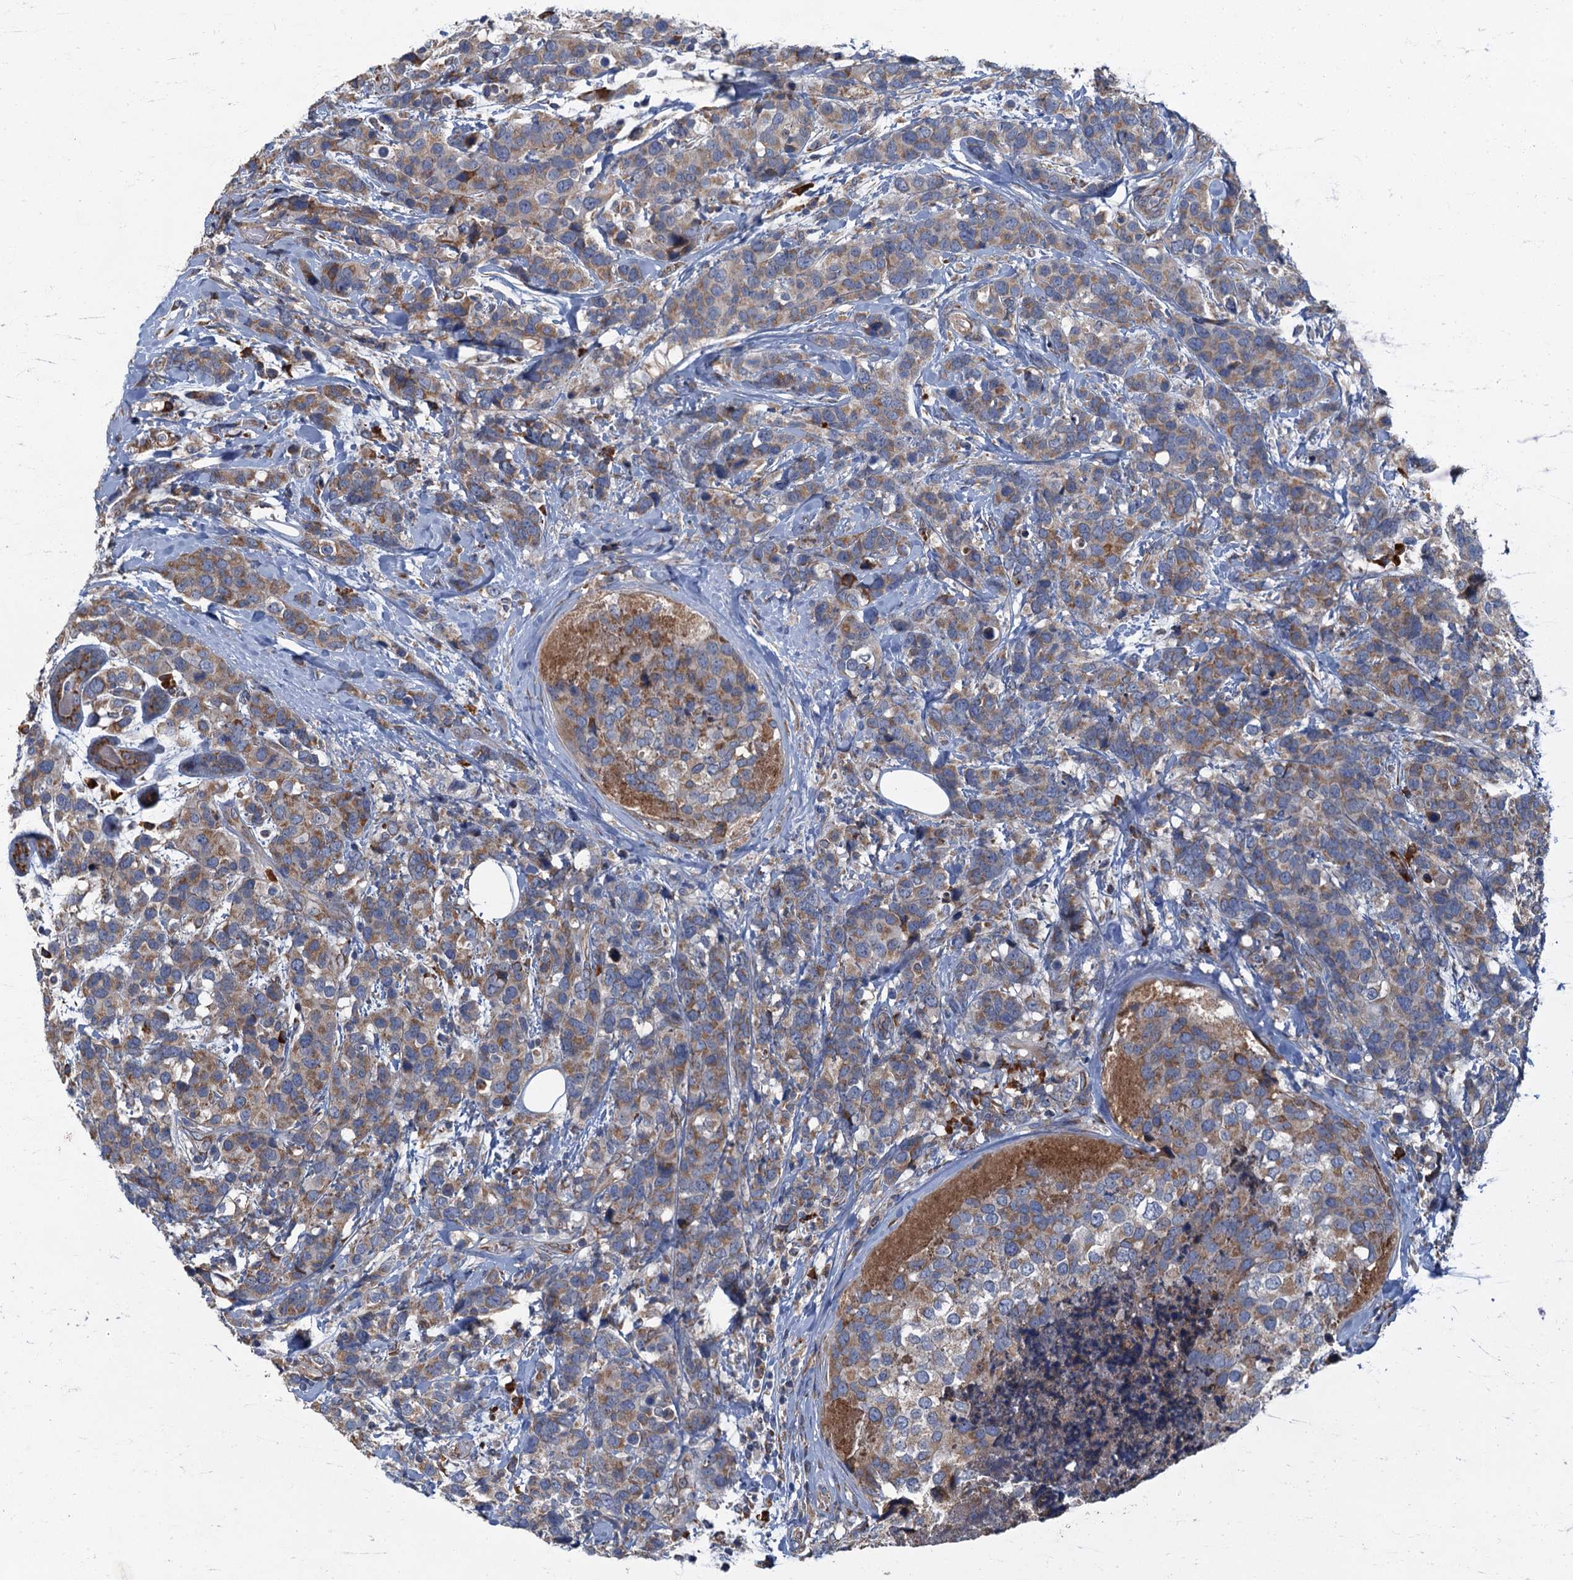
{"staining": {"intensity": "moderate", "quantity": ">75%", "location": "cytoplasmic/membranous"}, "tissue": "breast cancer", "cell_type": "Tumor cells", "image_type": "cancer", "snomed": [{"axis": "morphology", "description": "Lobular carcinoma"}, {"axis": "topography", "description": "Breast"}], "caption": "DAB (3,3'-diaminobenzidine) immunohistochemical staining of human lobular carcinoma (breast) reveals moderate cytoplasmic/membranous protein positivity in approximately >75% of tumor cells.", "gene": "SPDYC", "patient": {"sex": "female", "age": 59}}